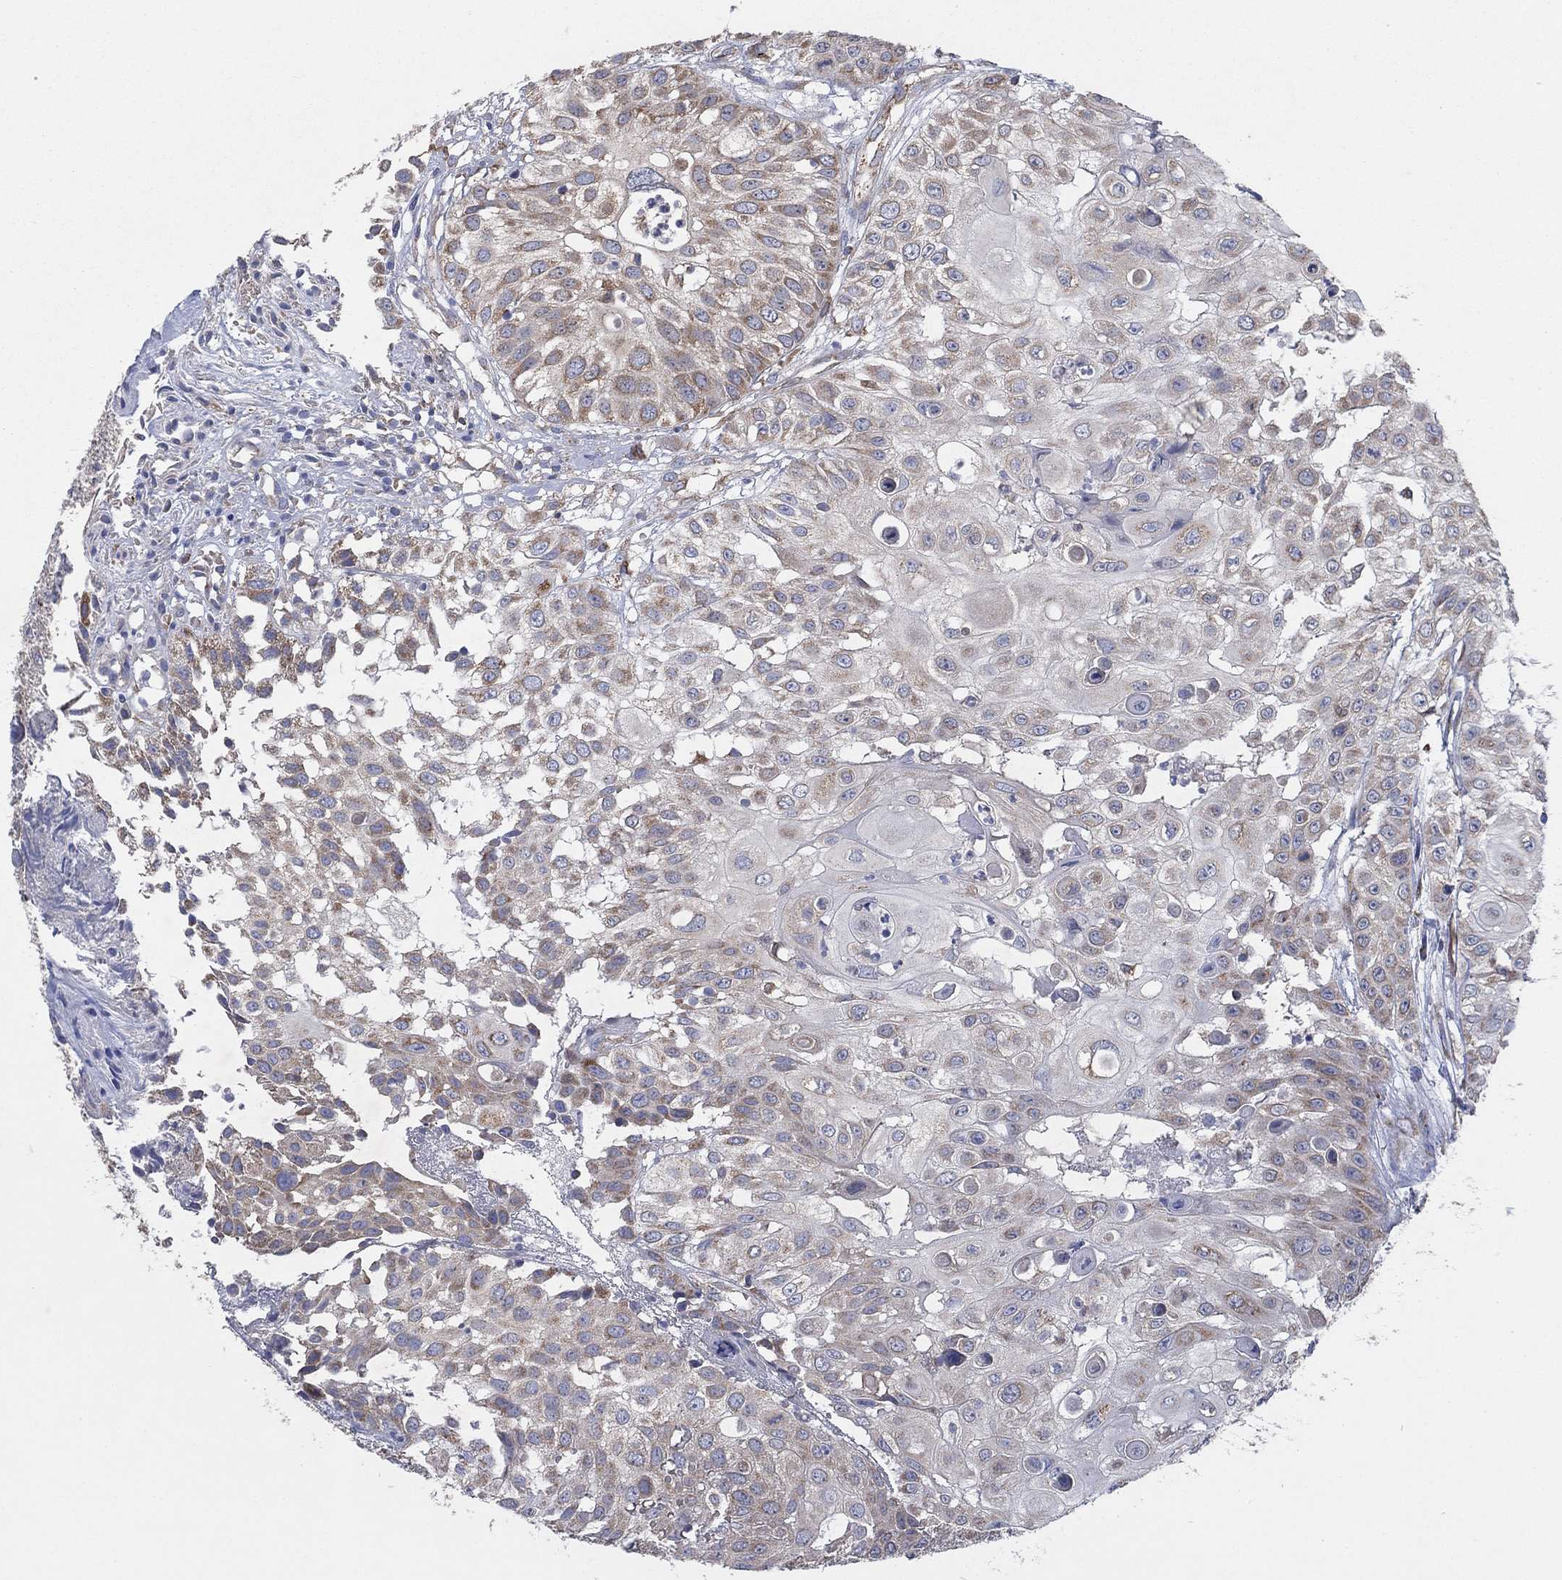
{"staining": {"intensity": "moderate", "quantity": "<25%", "location": "cytoplasmic/membranous"}, "tissue": "urothelial cancer", "cell_type": "Tumor cells", "image_type": "cancer", "snomed": [{"axis": "morphology", "description": "Urothelial carcinoma, High grade"}, {"axis": "topography", "description": "Urinary bladder"}], "caption": "Immunohistochemical staining of urothelial cancer exhibits moderate cytoplasmic/membranous protein staining in about <25% of tumor cells.", "gene": "NCEH1", "patient": {"sex": "female", "age": 79}}